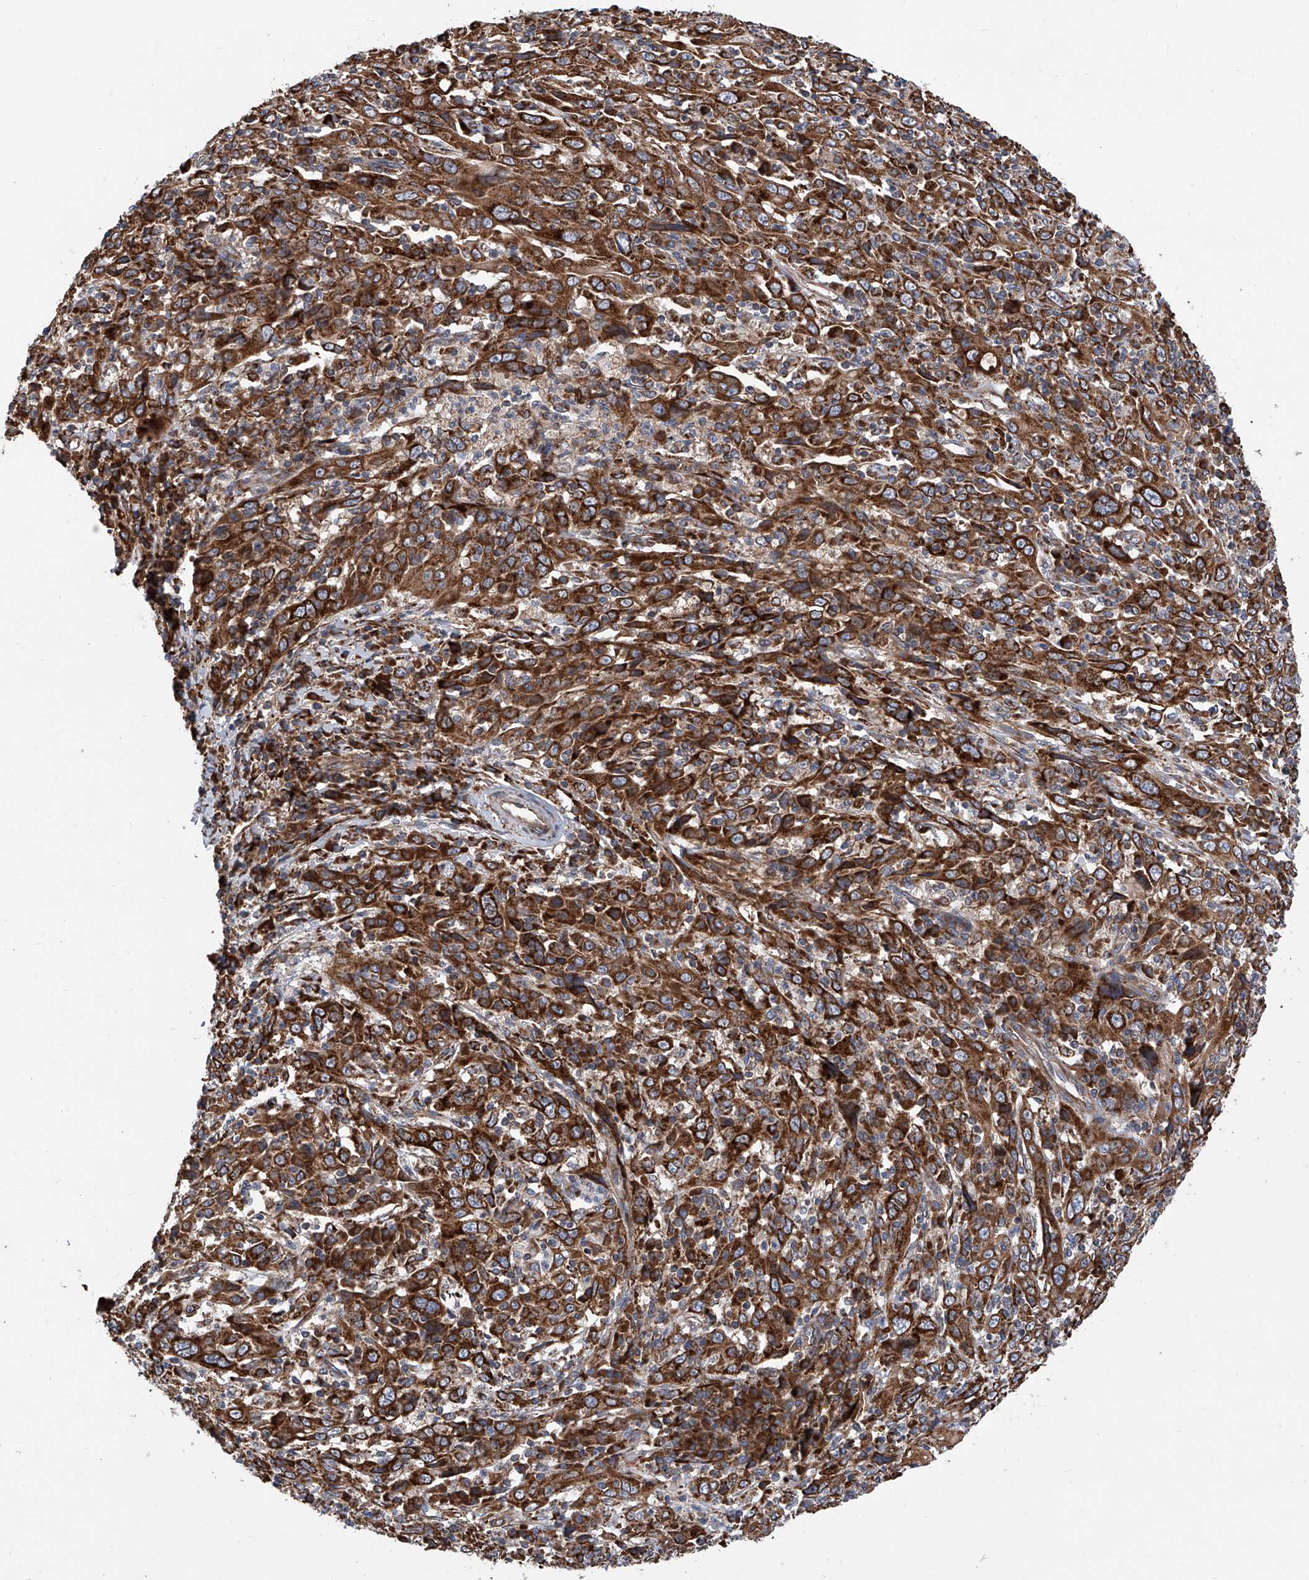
{"staining": {"intensity": "strong", "quantity": ">75%", "location": "cytoplasmic/membranous"}, "tissue": "cervical cancer", "cell_type": "Tumor cells", "image_type": "cancer", "snomed": [{"axis": "morphology", "description": "Squamous cell carcinoma, NOS"}, {"axis": "topography", "description": "Cervix"}], "caption": "There is high levels of strong cytoplasmic/membranous positivity in tumor cells of cervical cancer, as demonstrated by immunohistochemical staining (brown color).", "gene": "ASCC3", "patient": {"sex": "female", "age": 46}}